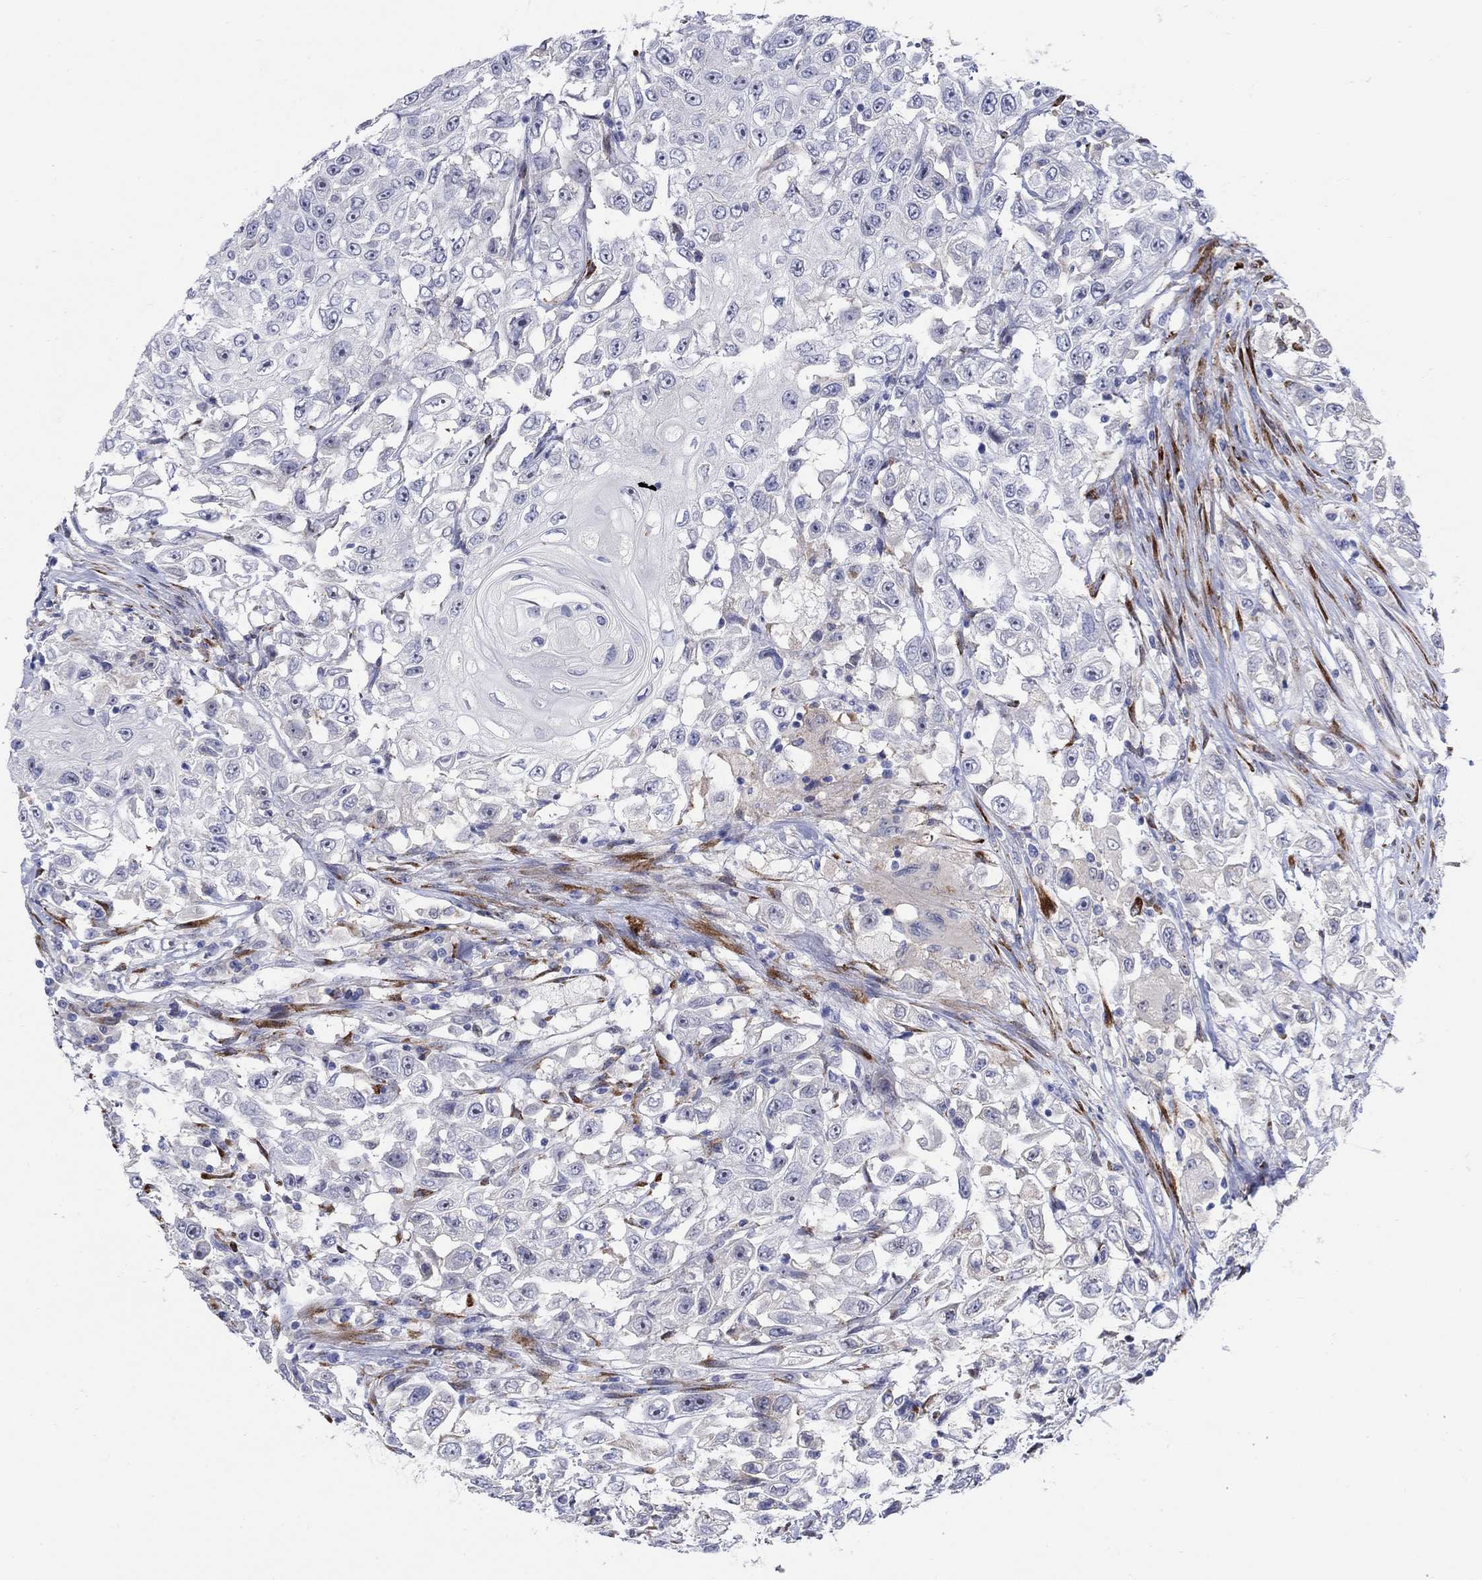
{"staining": {"intensity": "negative", "quantity": "none", "location": "none"}, "tissue": "urothelial cancer", "cell_type": "Tumor cells", "image_type": "cancer", "snomed": [{"axis": "morphology", "description": "Urothelial carcinoma, High grade"}, {"axis": "topography", "description": "Urinary bladder"}], "caption": "This micrograph is of high-grade urothelial carcinoma stained with immunohistochemistry to label a protein in brown with the nuclei are counter-stained blue. There is no positivity in tumor cells.", "gene": "REEP2", "patient": {"sex": "female", "age": 56}}